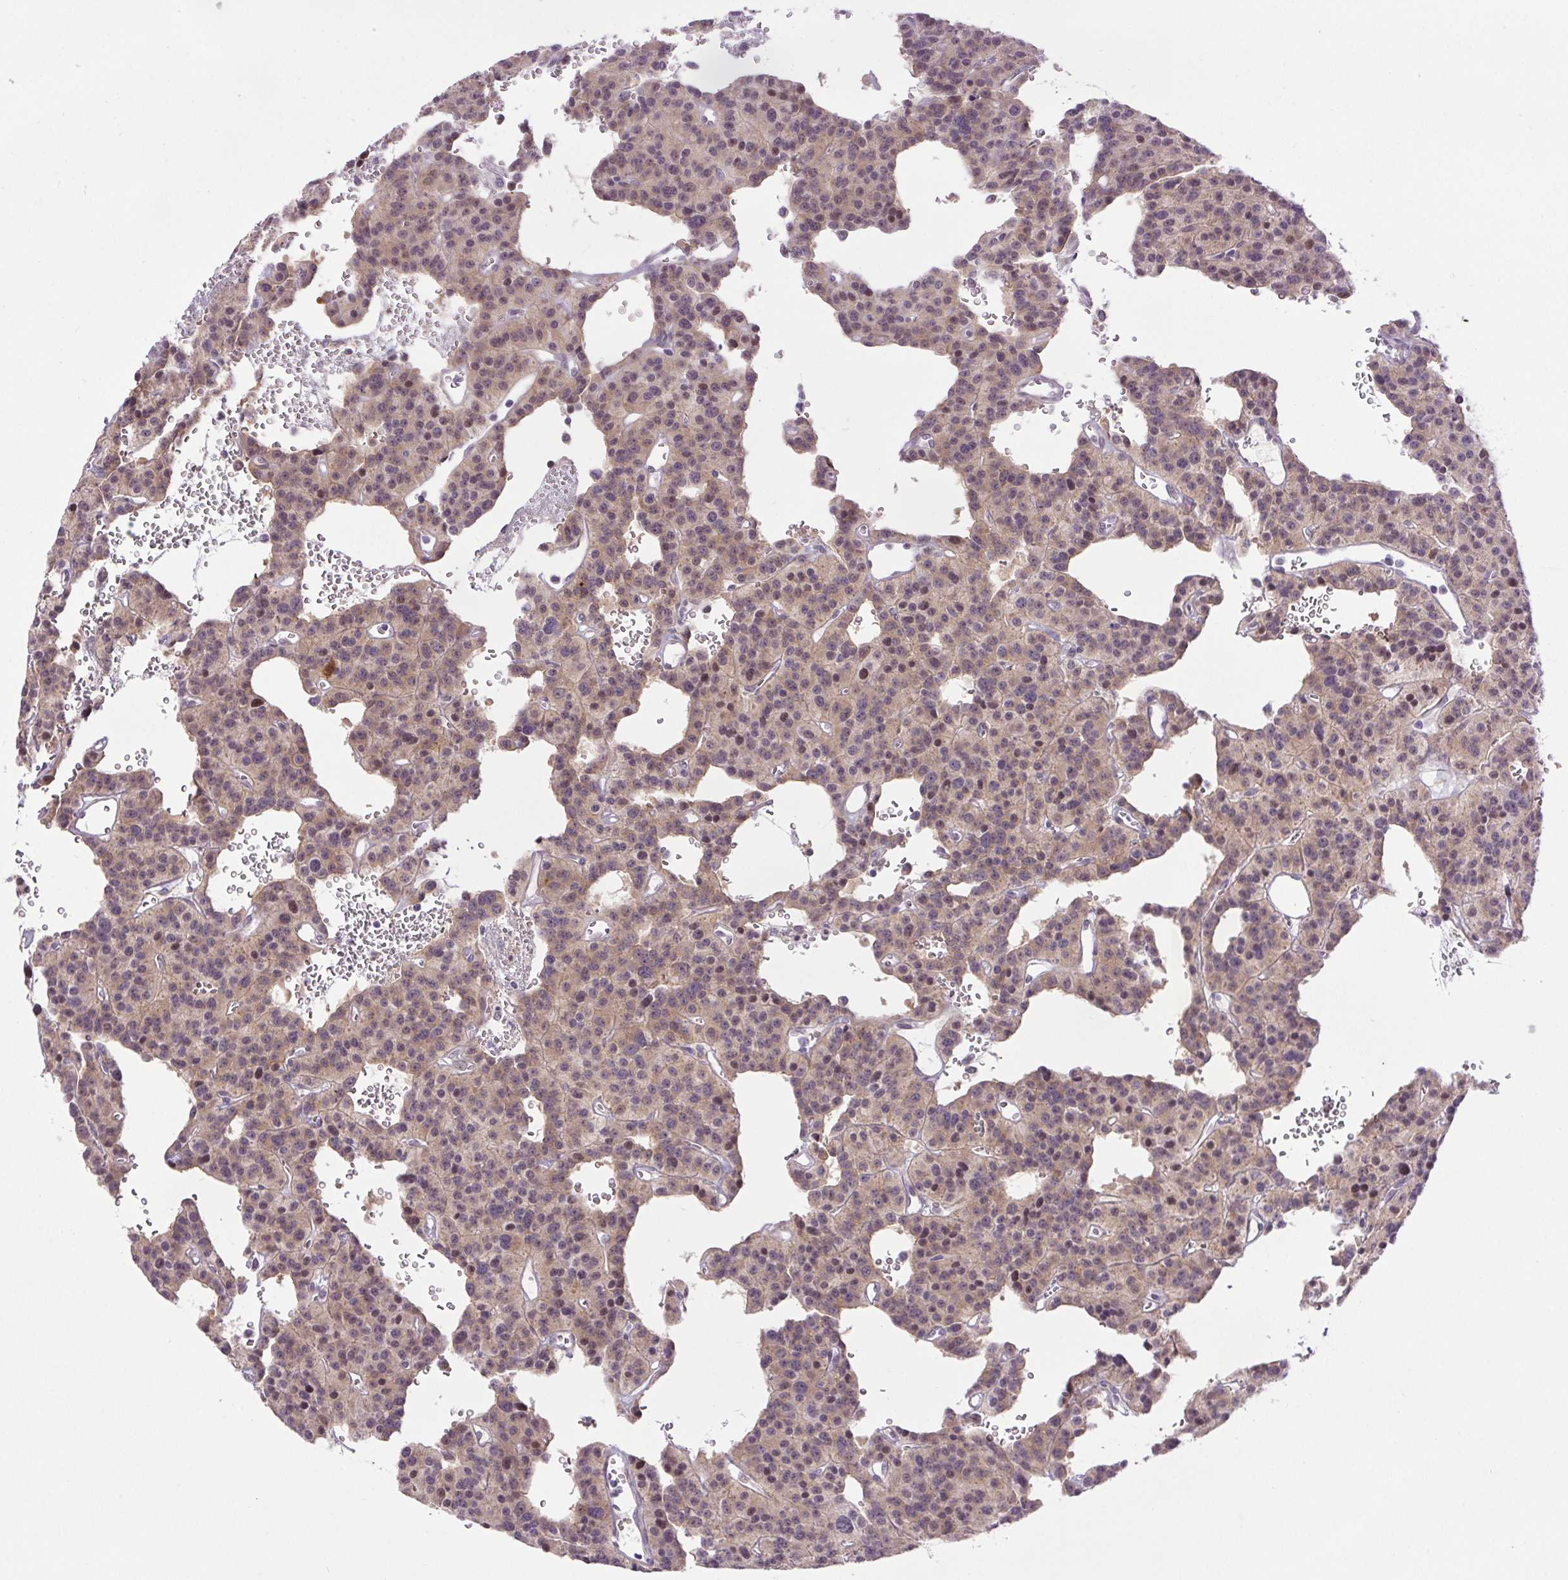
{"staining": {"intensity": "weak", "quantity": "25%-75%", "location": "cytoplasmic/membranous,nuclear"}, "tissue": "carcinoid", "cell_type": "Tumor cells", "image_type": "cancer", "snomed": [{"axis": "morphology", "description": "Carcinoid, malignant, NOS"}, {"axis": "topography", "description": "Lung"}], "caption": "Immunohistochemical staining of carcinoid reveals low levels of weak cytoplasmic/membranous and nuclear protein expression in approximately 25%-75% of tumor cells.", "gene": "LRRTM1", "patient": {"sex": "female", "age": 71}}